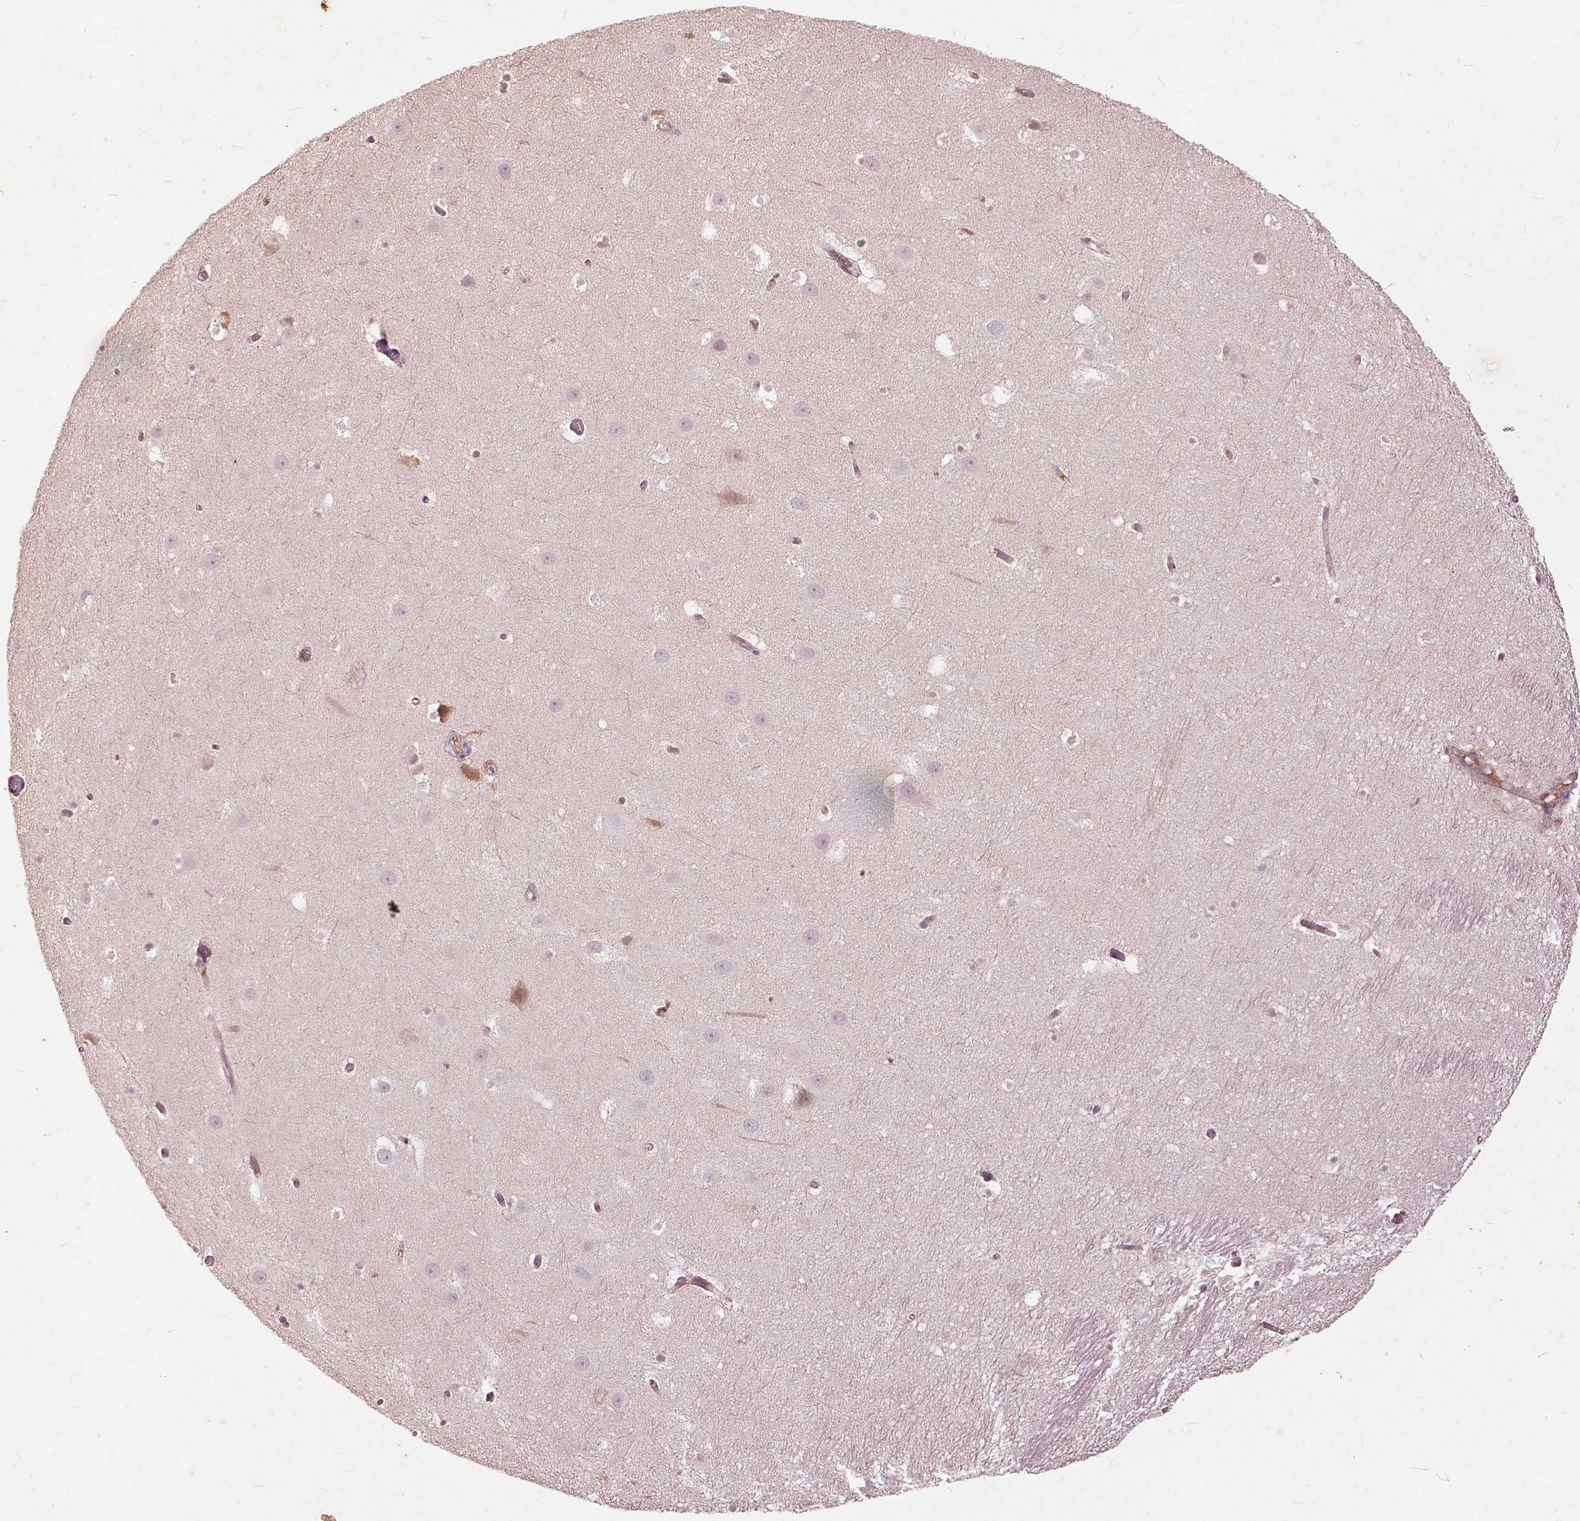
{"staining": {"intensity": "negative", "quantity": "none", "location": "none"}, "tissue": "hippocampus", "cell_type": "Glial cells", "image_type": "normal", "snomed": [{"axis": "morphology", "description": "Normal tissue, NOS"}, {"axis": "topography", "description": "Hippocampus"}], "caption": "Immunohistochemical staining of normal human hippocampus reveals no significant staining in glial cells.", "gene": "ANGPTL4", "patient": {"sex": "male", "age": 26}}